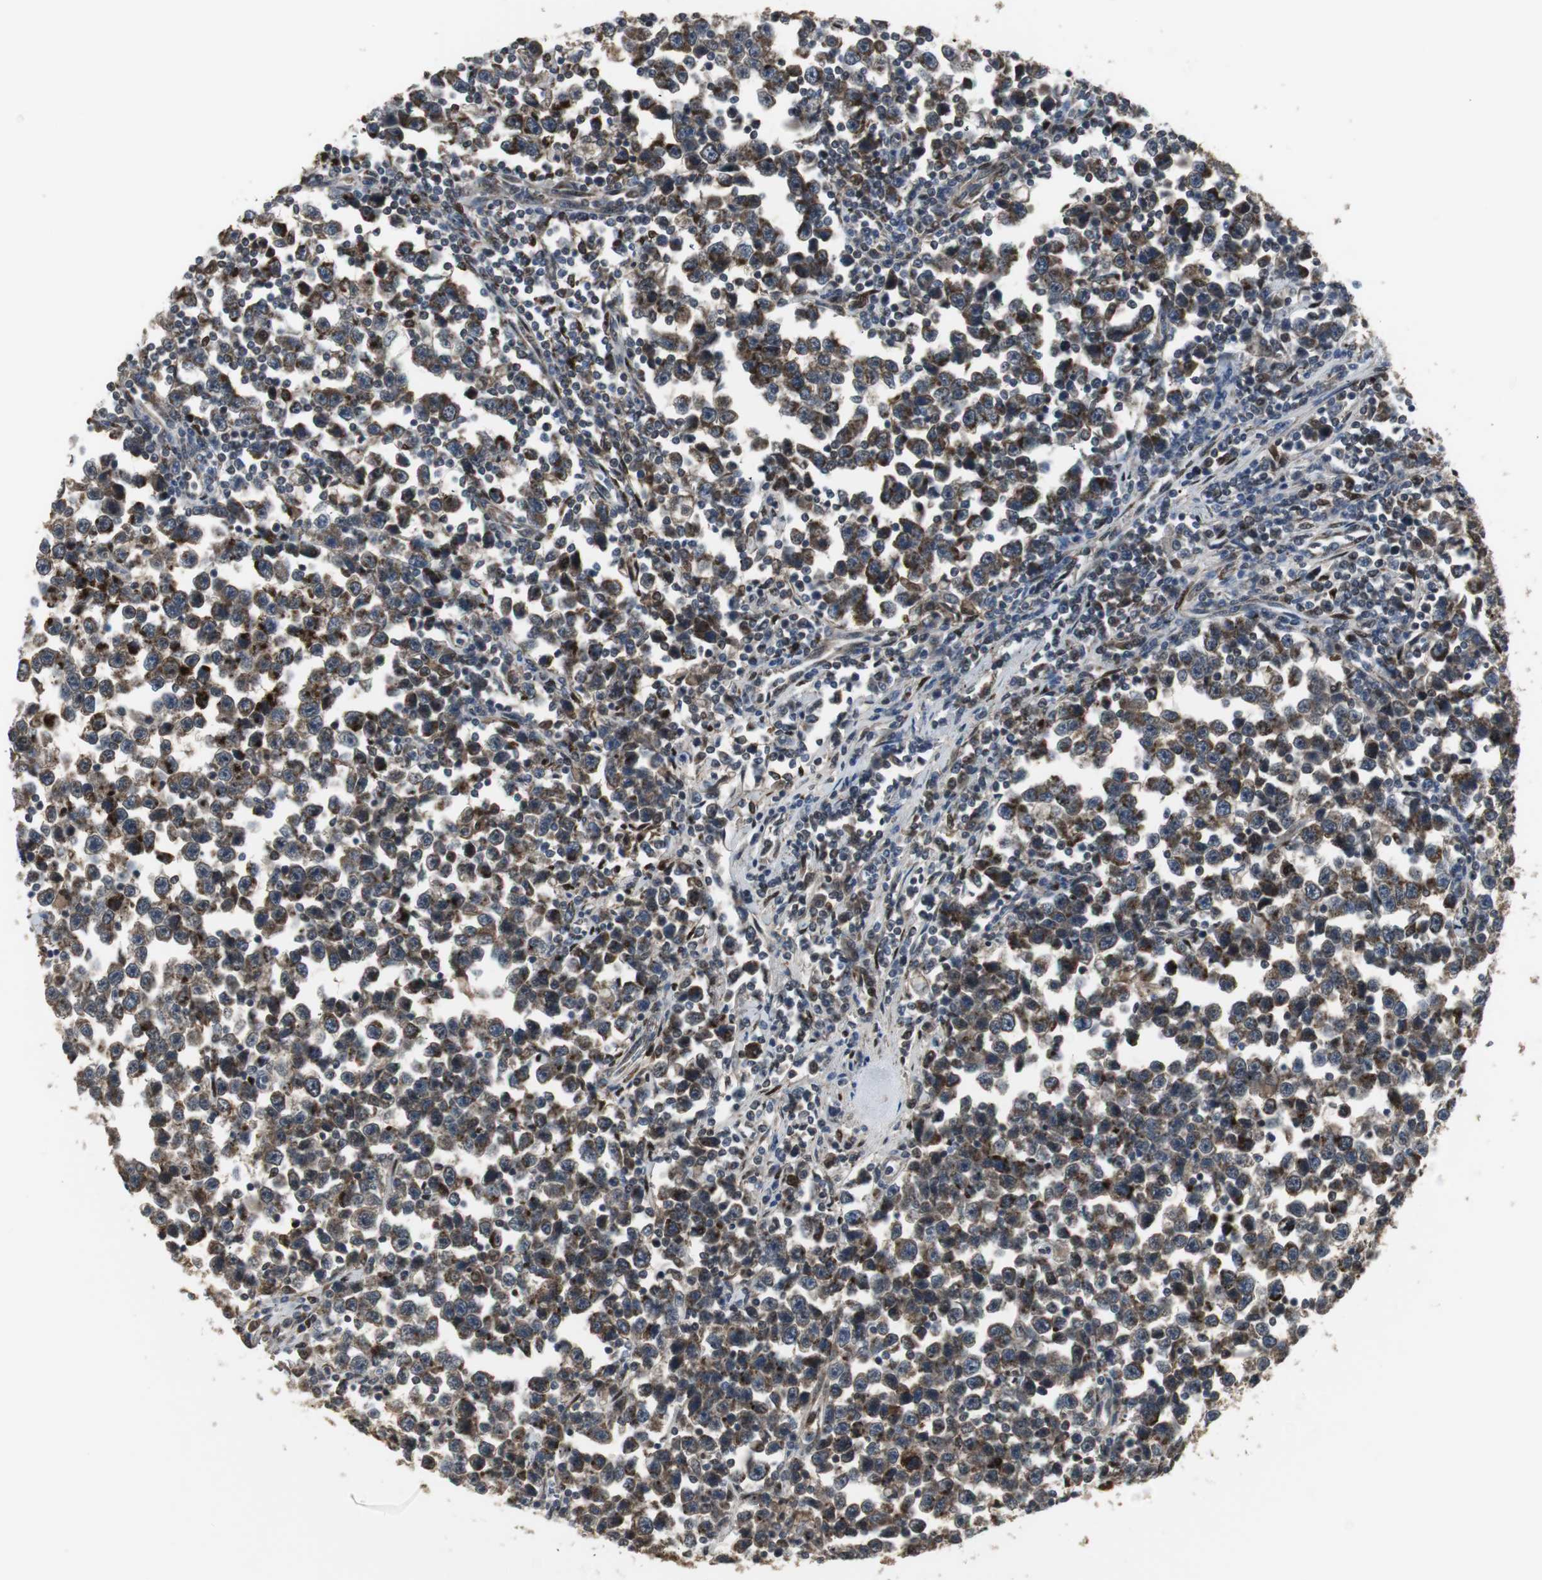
{"staining": {"intensity": "strong", "quantity": "25%-75%", "location": "cytoplasmic/membranous"}, "tissue": "testis cancer", "cell_type": "Tumor cells", "image_type": "cancer", "snomed": [{"axis": "morphology", "description": "Seminoma, NOS"}, {"axis": "topography", "description": "Testis"}], "caption": "This is an image of immunohistochemistry (IHC) staining of testis seminoma, which shows strong expression in the cytoplasmic/membranous of tumor cells.", "gene": "PLIN3", "patient": {"sex": "male", "age": 43}}